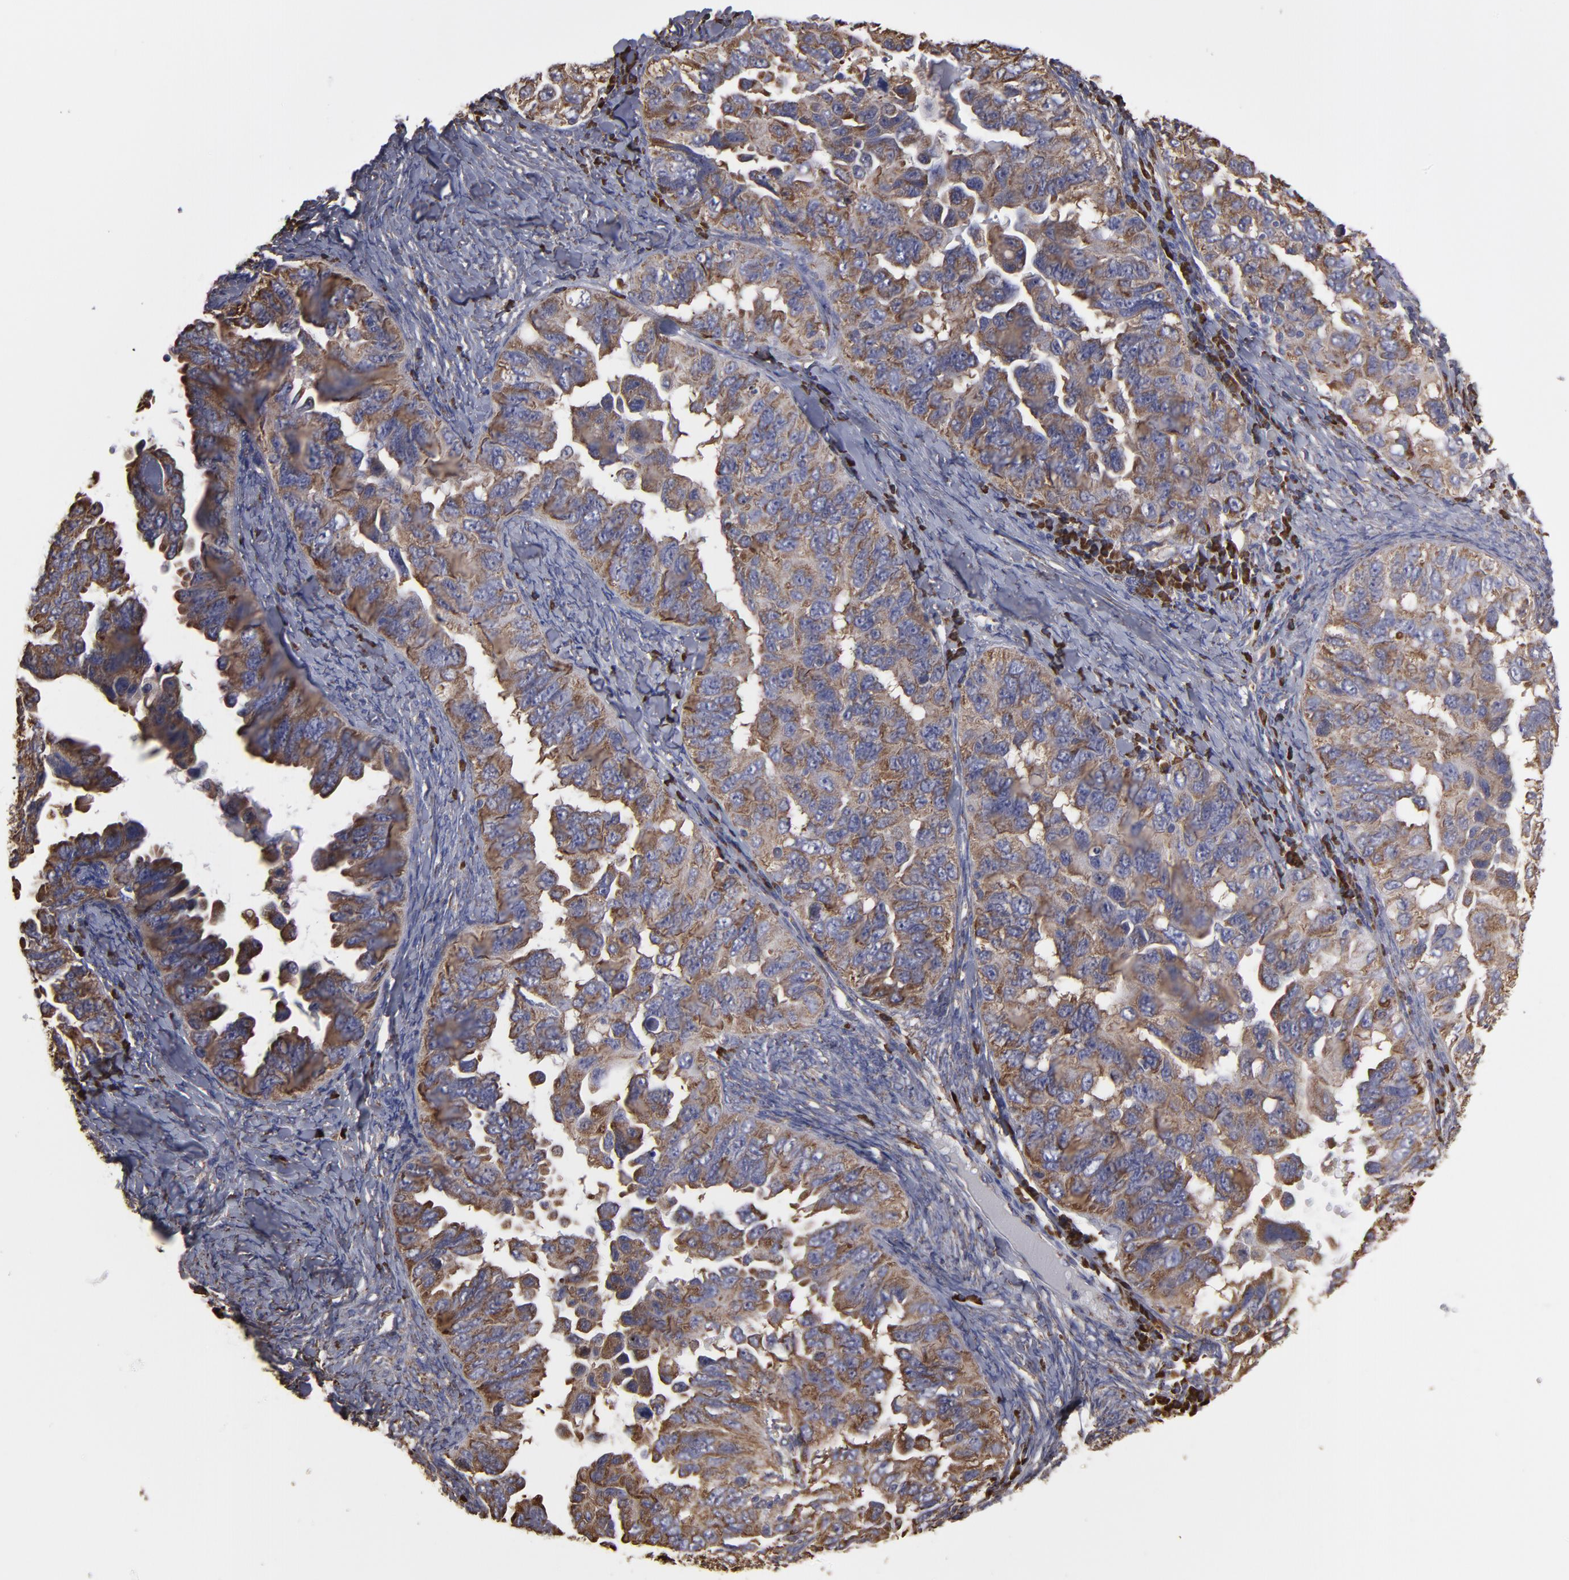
{"staining": {"intensity": "moderate", "quantity": ">75%", "location": "cytoplasmic/membranous"}, "tissue": "ovarian cancer", "cell_type": "Tumor cells", "image_type": "cancer", "snomed": [{"axis": "morphology", "description": "Cystadenocarcinoma, serous, NOS"}, {"axis": "topography", "description": "Ovary"}], "caption": "Immunohistochemistry of ovarian serous cystadenocarcinoma shows medium levels of moderate cytoplasmic/membranous positivity in about >75% of tumor cells.", "gene": "SND1", "patient": {"sex": "female", "age": 82}}